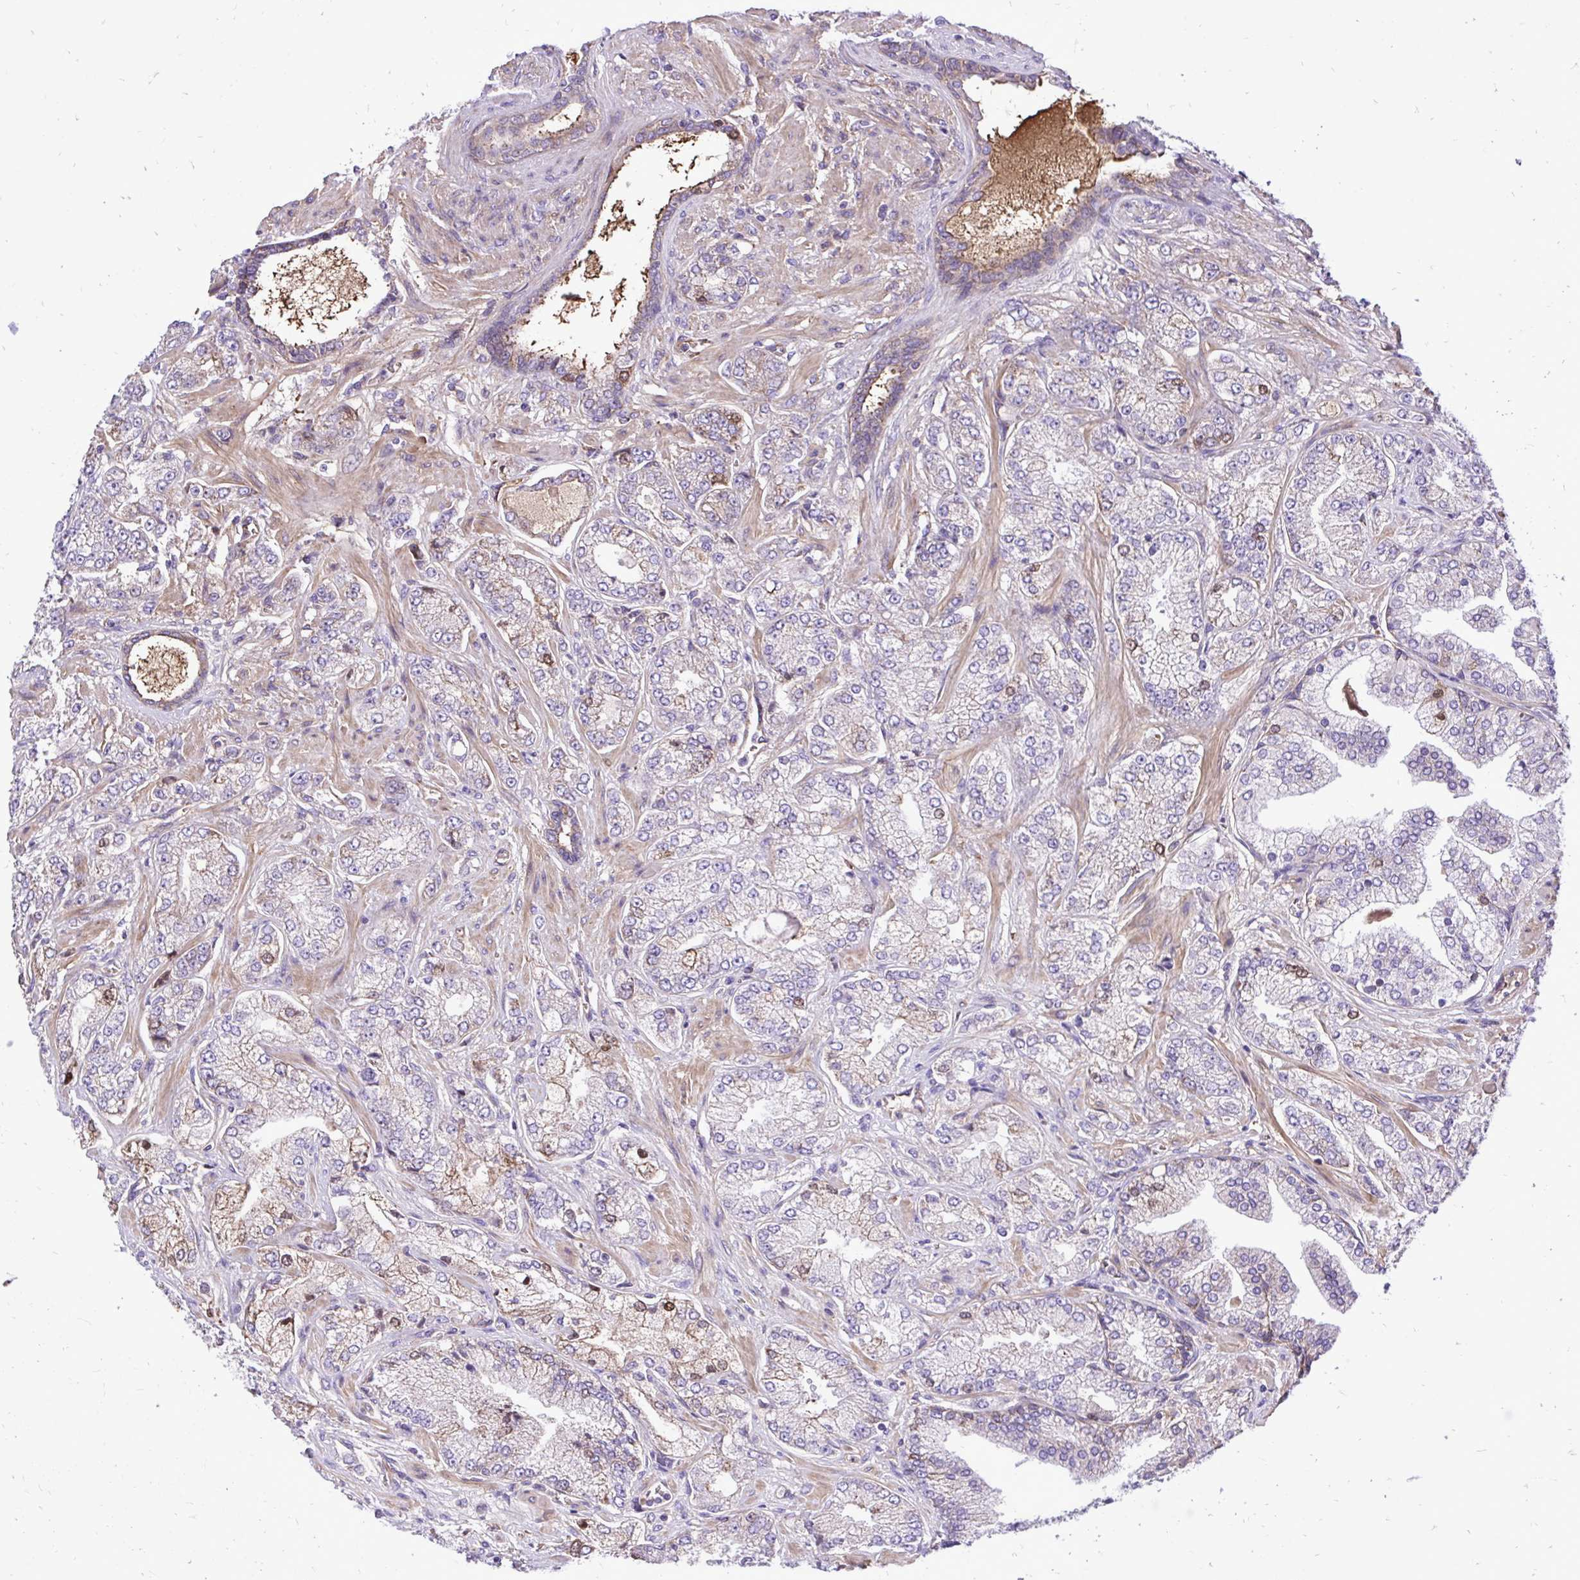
{"staining": {"intensity": "weak", "quantity": "<25%", "location": "cytoplasmic/membranous"}, "tissue": "prostate cancer", "cell_type": "Tumor cells", "image_type": "cancer", "snomed": [{"axis": "morphology", "description": "Normal tissue, NOS"}, {"axis": "morphology", "description": "Adenocarcinoma, High grade"}, {"axis": "topography", "description": "Prostate"}, {"axis": "topography", "description": "Peripheral nerve tissue"}], "caption": "A micrograph of human prostate cancer is negative for staining in tumor cells. Nuclei are stained in blue.", "gene": "ATP13A2", "patient": {"sex": "male", "age": 68}}